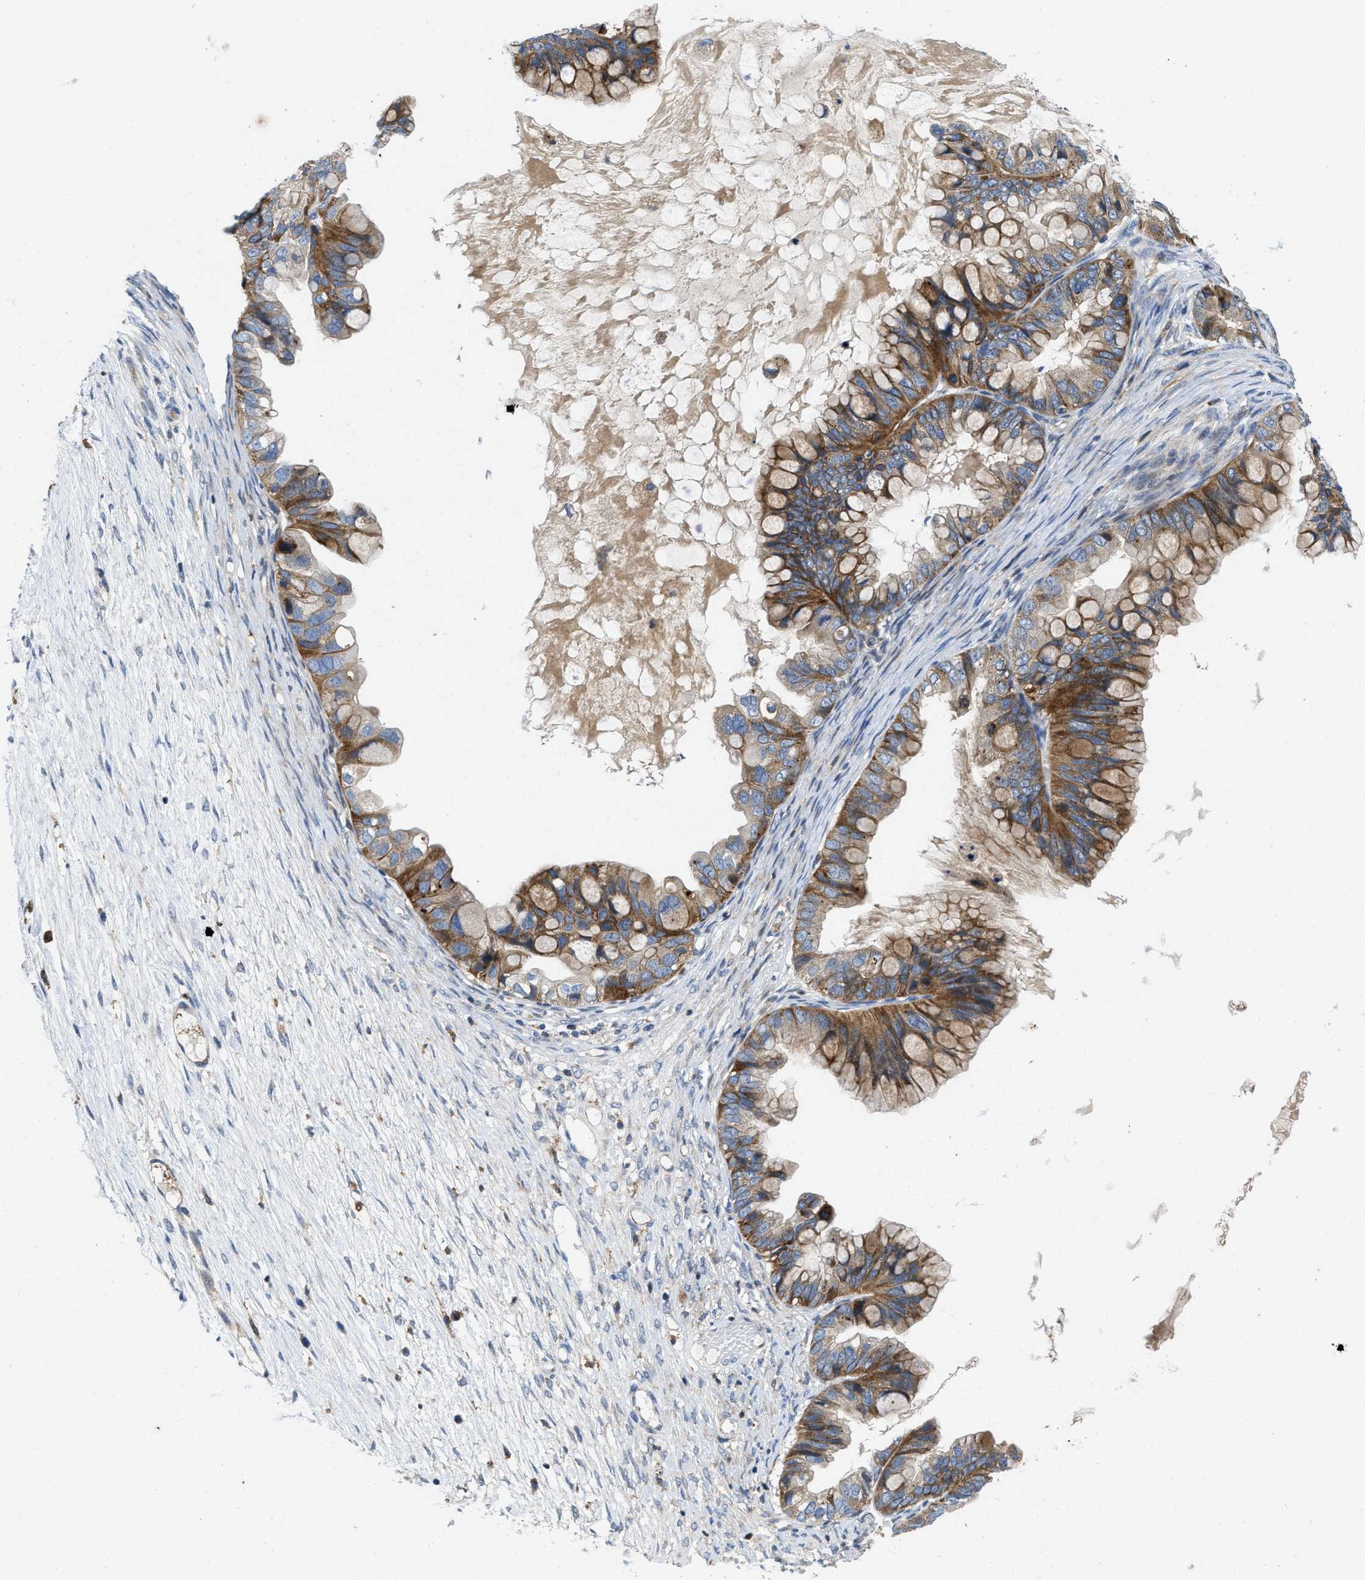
{"staining": {"intensity": "moderate", "quantity": ">75%", "location": "cytoplasmic/membranous"}, "tissue": "ovarian cancer", "cell_type": "Tumor cells", "image_type": "cancer", "snomed": [{"axis": "morphology", "description": "Cystadenocarcinoma, mucinous, NOS"}, {"axis": "topography", "description": "Ovary"}], "caption": "The immunohistochemical stain labels moderate cytoplasmic/membranous positivity in tumor cells of ovarian cancer tissue.", "gene": "ENPP4", "patient": {"sex": "female", "age": 80}}